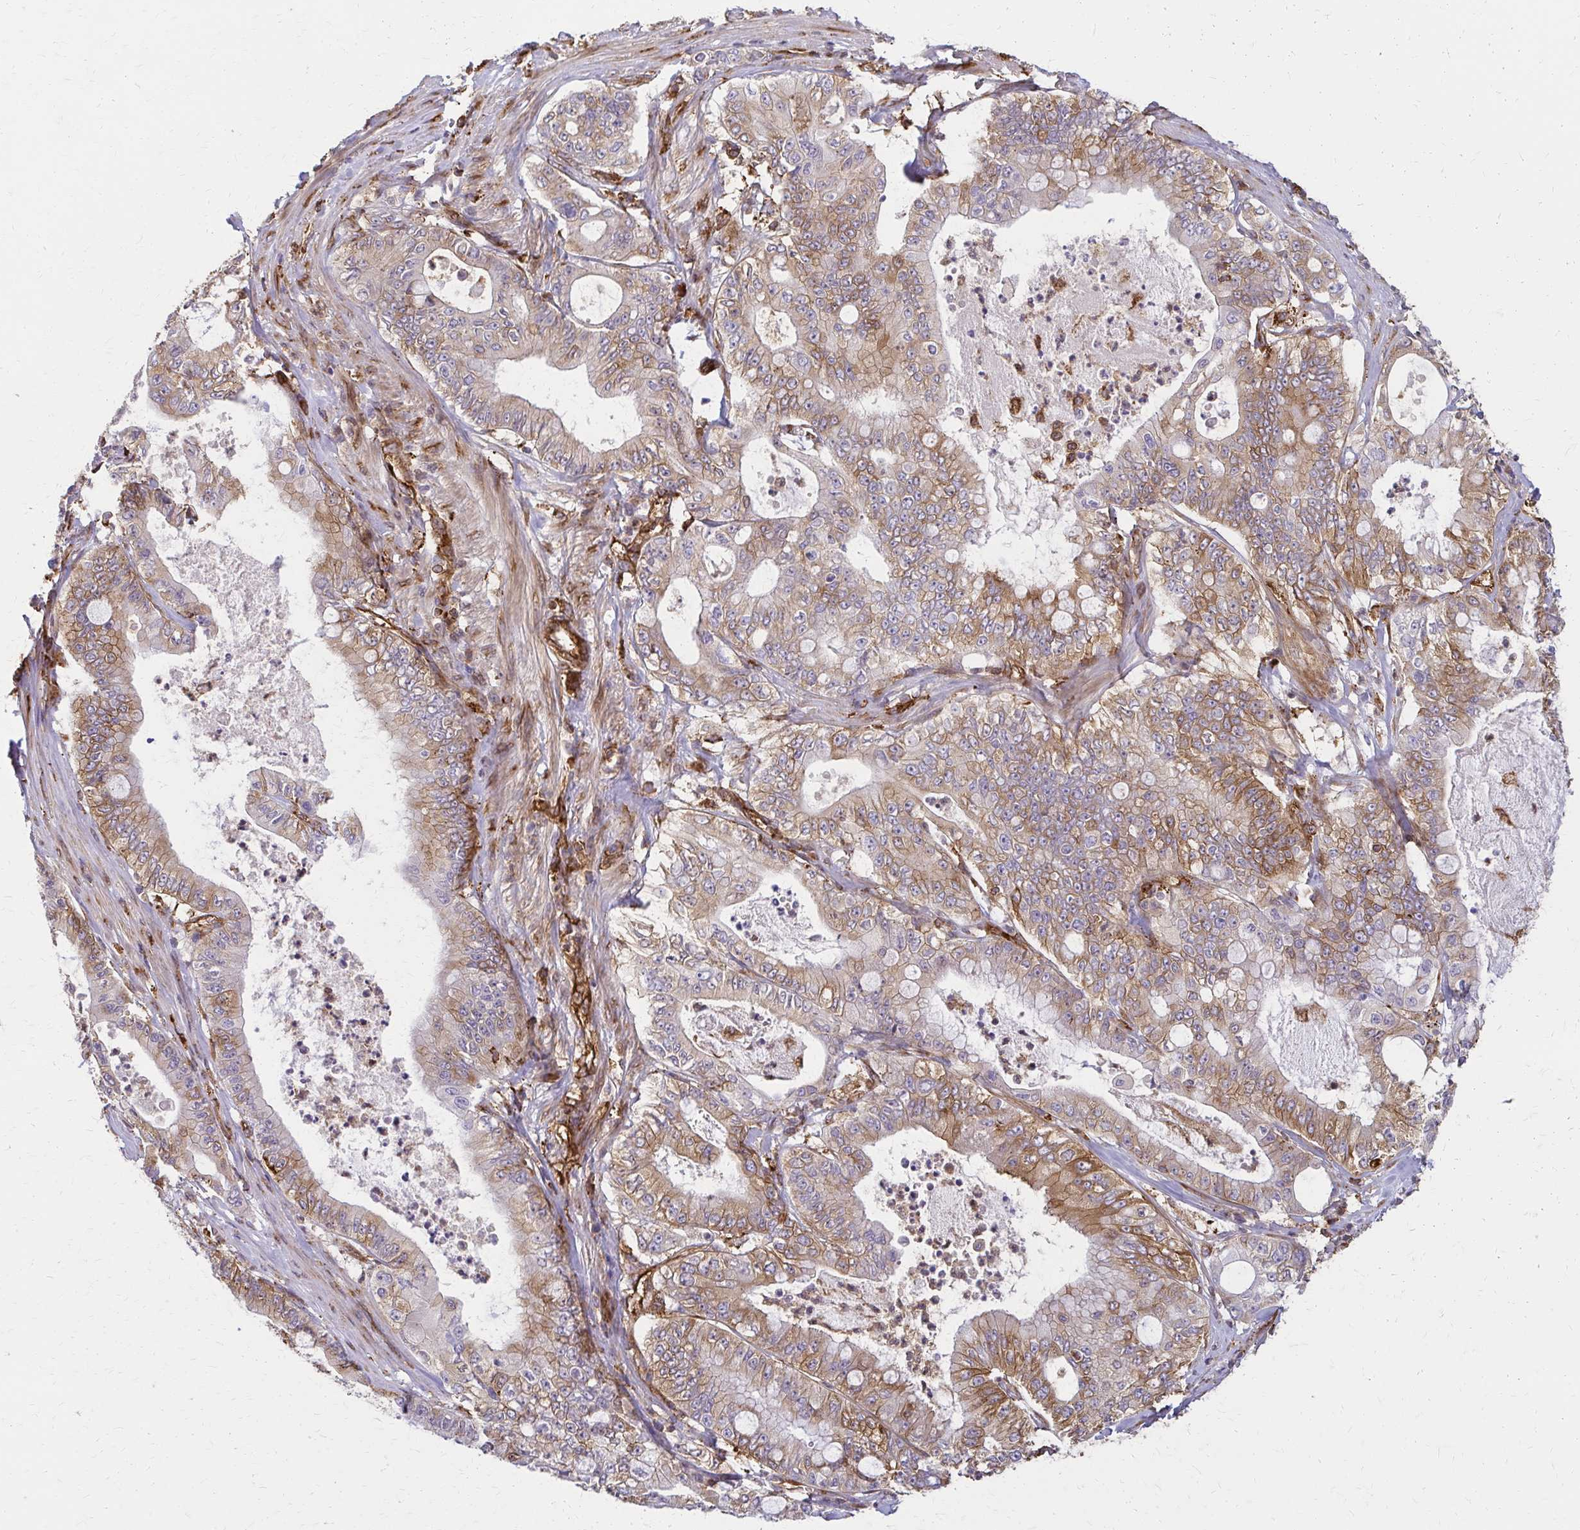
{"staining": {"intensity": "moderate", "quantity": ">75%", "location": "cytoplasmic/membranous"}, "tissue": "pancreatic cancer", "cell_type": "Tumor cells", "image_type": "cancer", "snomed": [{"axis": "morphology", "description": "Adenocarcinoma, NOS"}, {"axis": "topography", "description": "Pancreas"}], "caption": "Tumor cells show moderate cytoplasmic/membranous staining in approximately >75% of cells in pancreatic cancer.", "gene": "WASF2", "patient": {"sex": "male", "age": 71}}